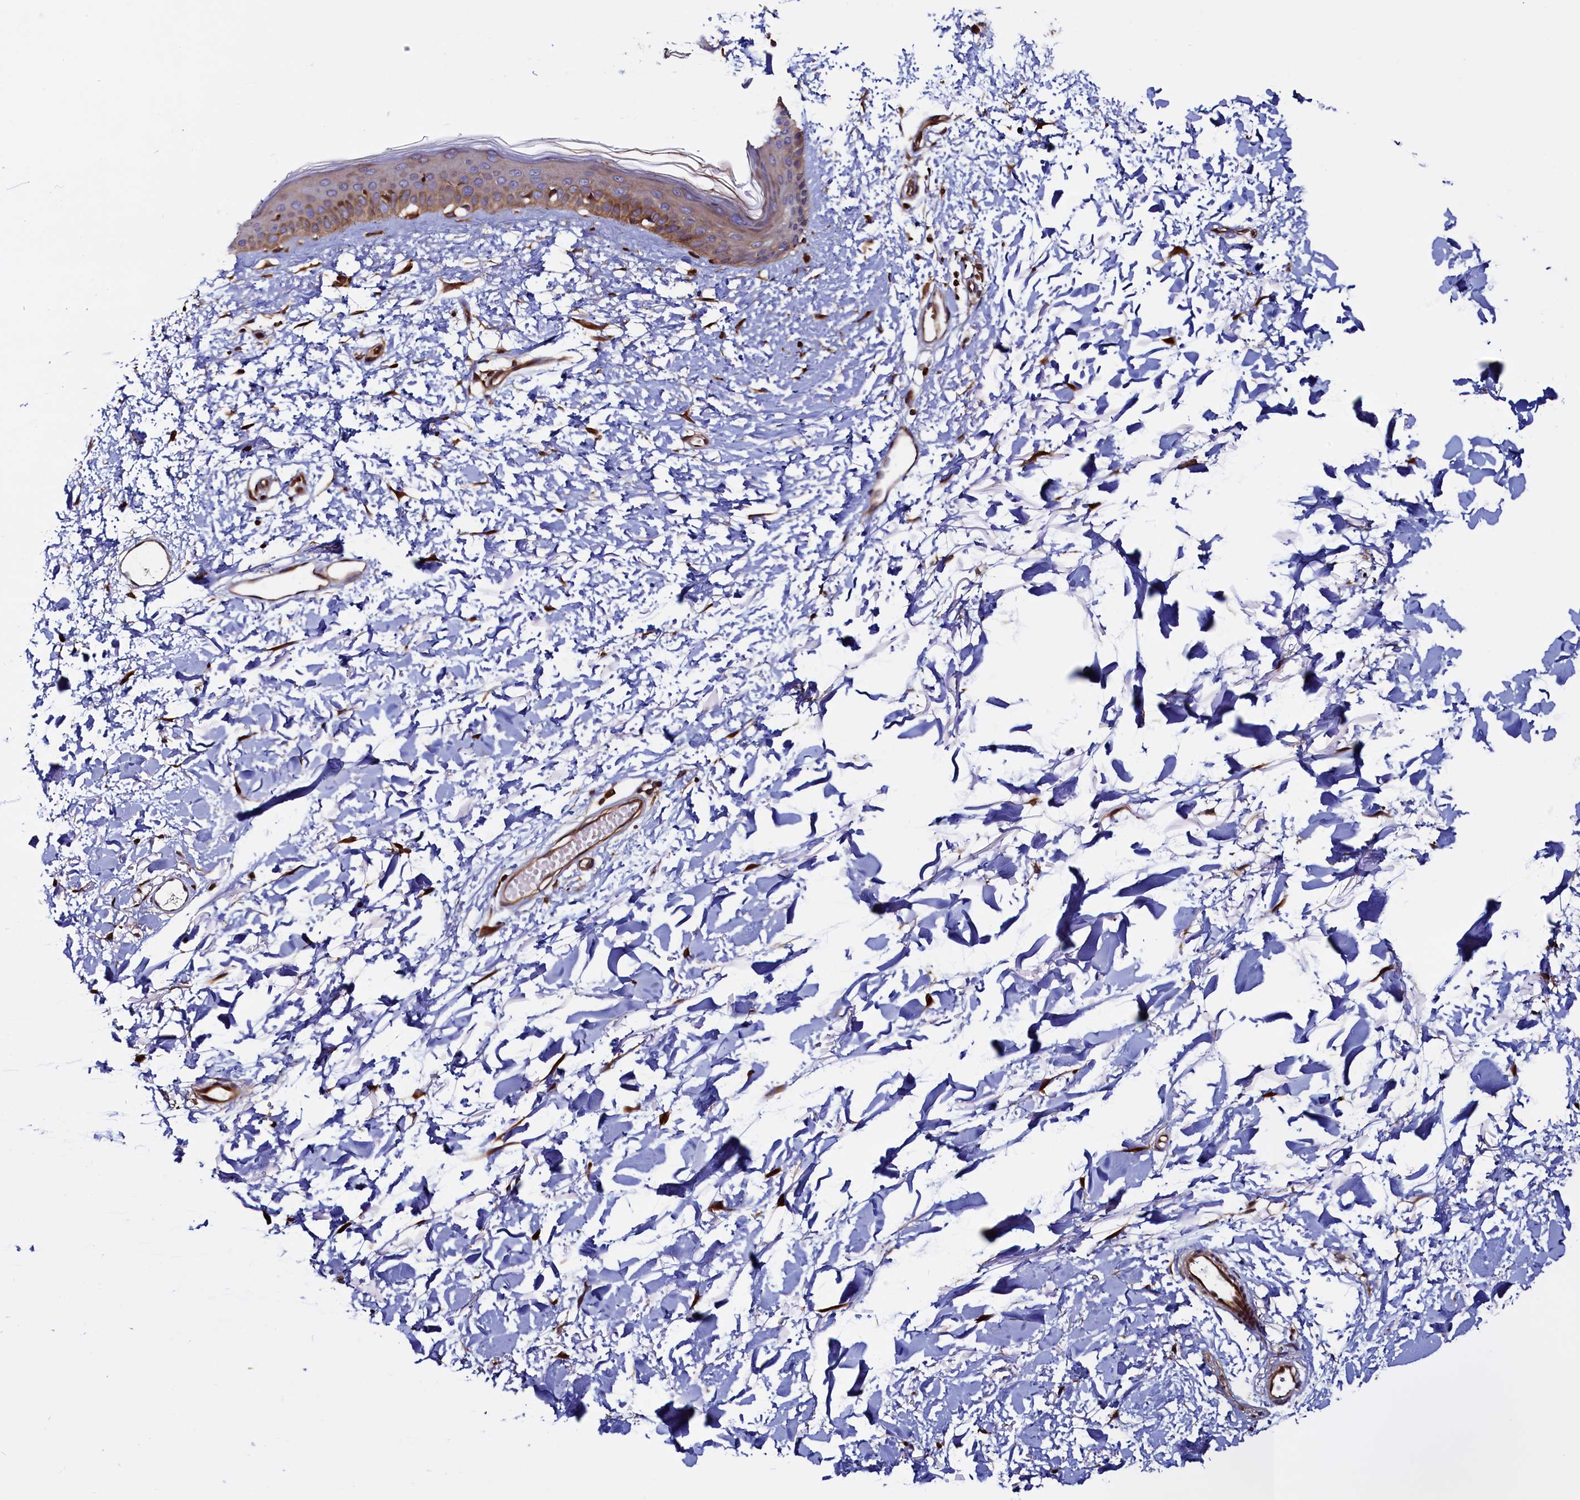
{"staining": {"intensity": "moderate", "quantity": ">75%", "location": "cytoplasmic/membranous"}, "tissue": "skin", "cell_type": "Fibroblasts", "image_type": "normal", "snomed": [{"axis": "morphology", "description": "Normal tissue, NOS"}, {"axis": "topography", "description": "Skin"}], "caption": "Benign skin exhibits moderate cytoplasmic/membranous staining in approximately >75% of fibroblasts.", "gene": "ATXN2L", "patient": {"sex": "female", "age": 58}}